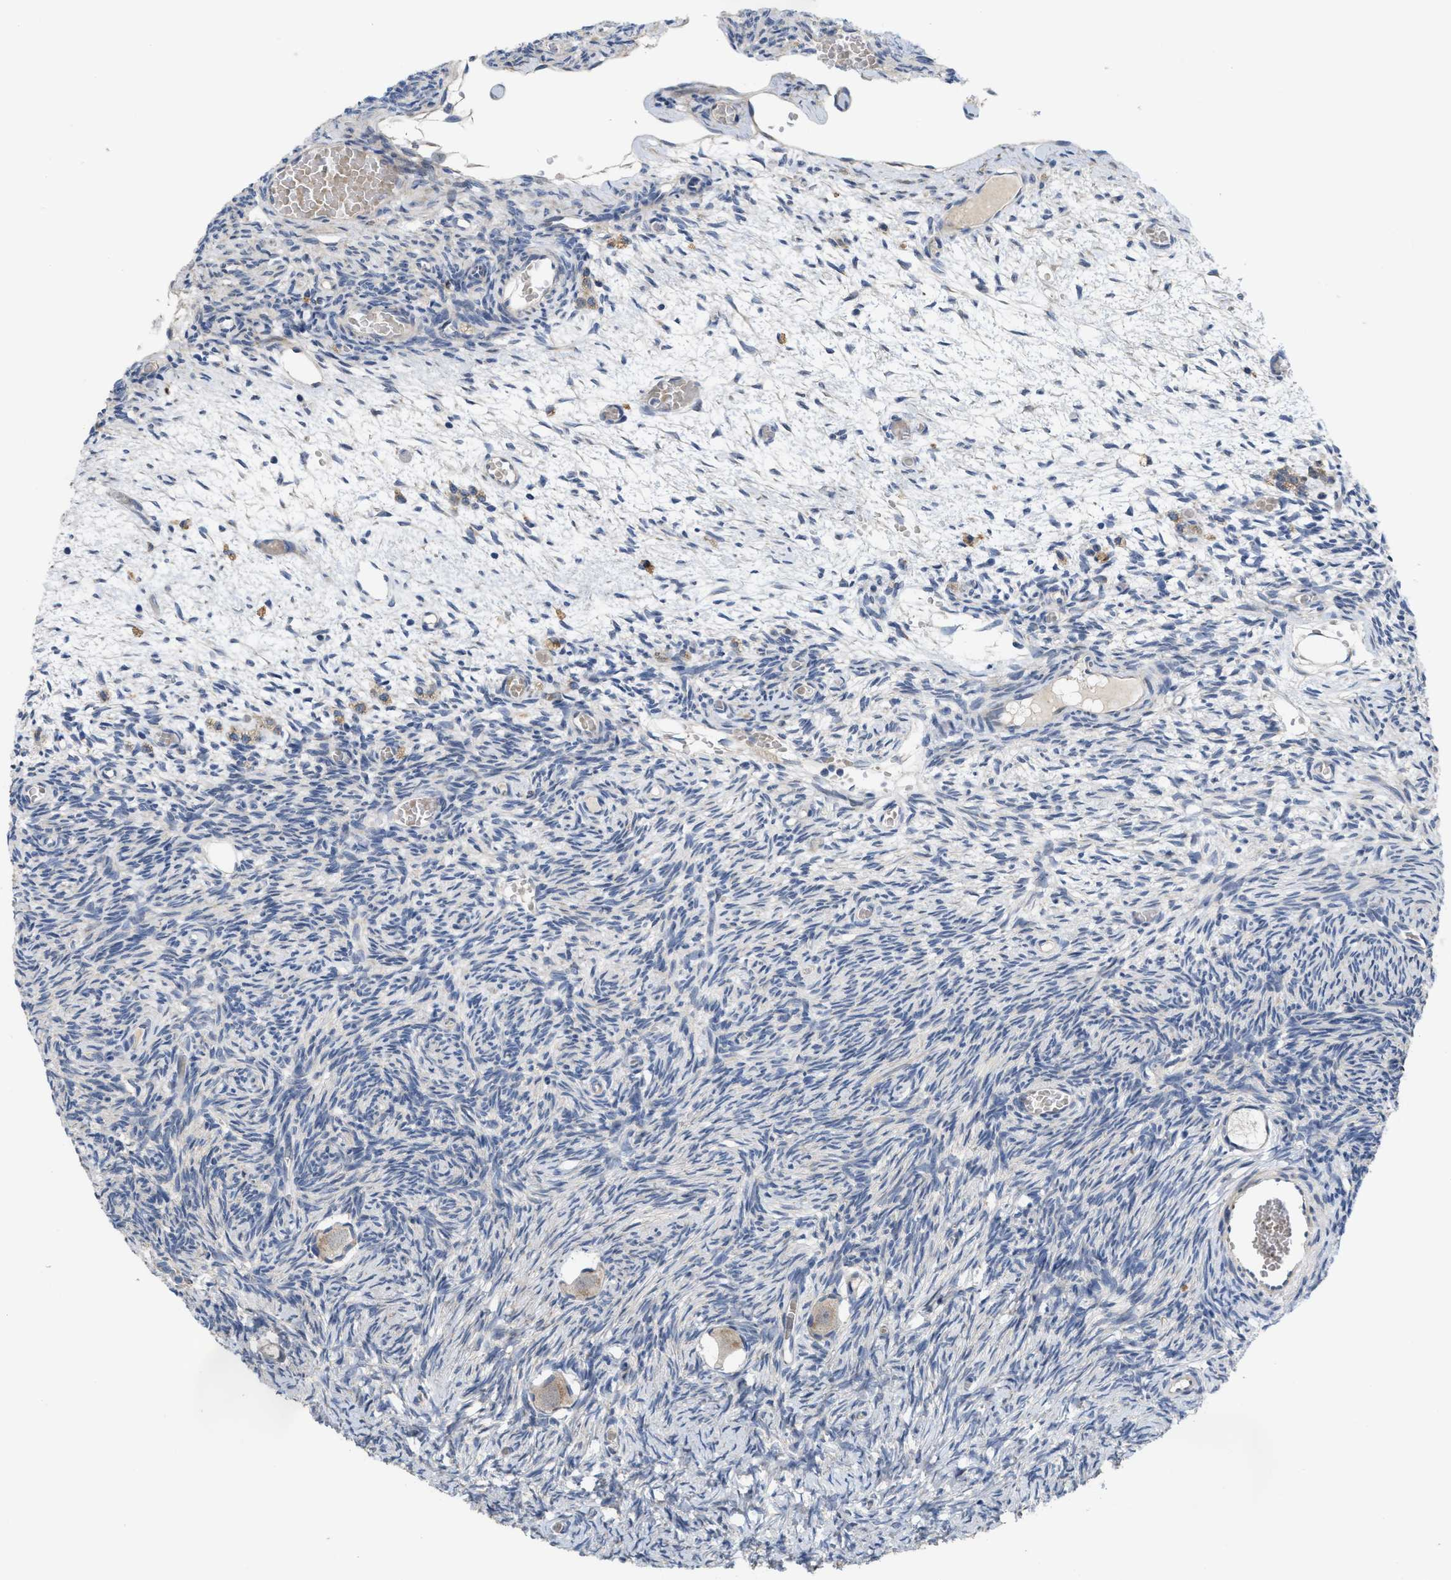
{"staining": {"intensity": "weak", "quantity": "25%-75%", "location": "cytoplasmic/membranous"}, "tissue": "ovary", "cell_type": "Follicle cells", "image_type": "normal", "snomed": [{"axis": "morphology", "description": "Normal tissue, NOS"}, {"axis": "topography", "description": "Ovary"}], "caption": "An immunohistochemistry (IHC) micrograph of normal tissue is shown. Protein staining in brown highlights weak cytoplasmic/membranous positivity in ovary within follicle cells.", "gene": "CDPF1", "patient": {"sex": "female", "age": 27}}